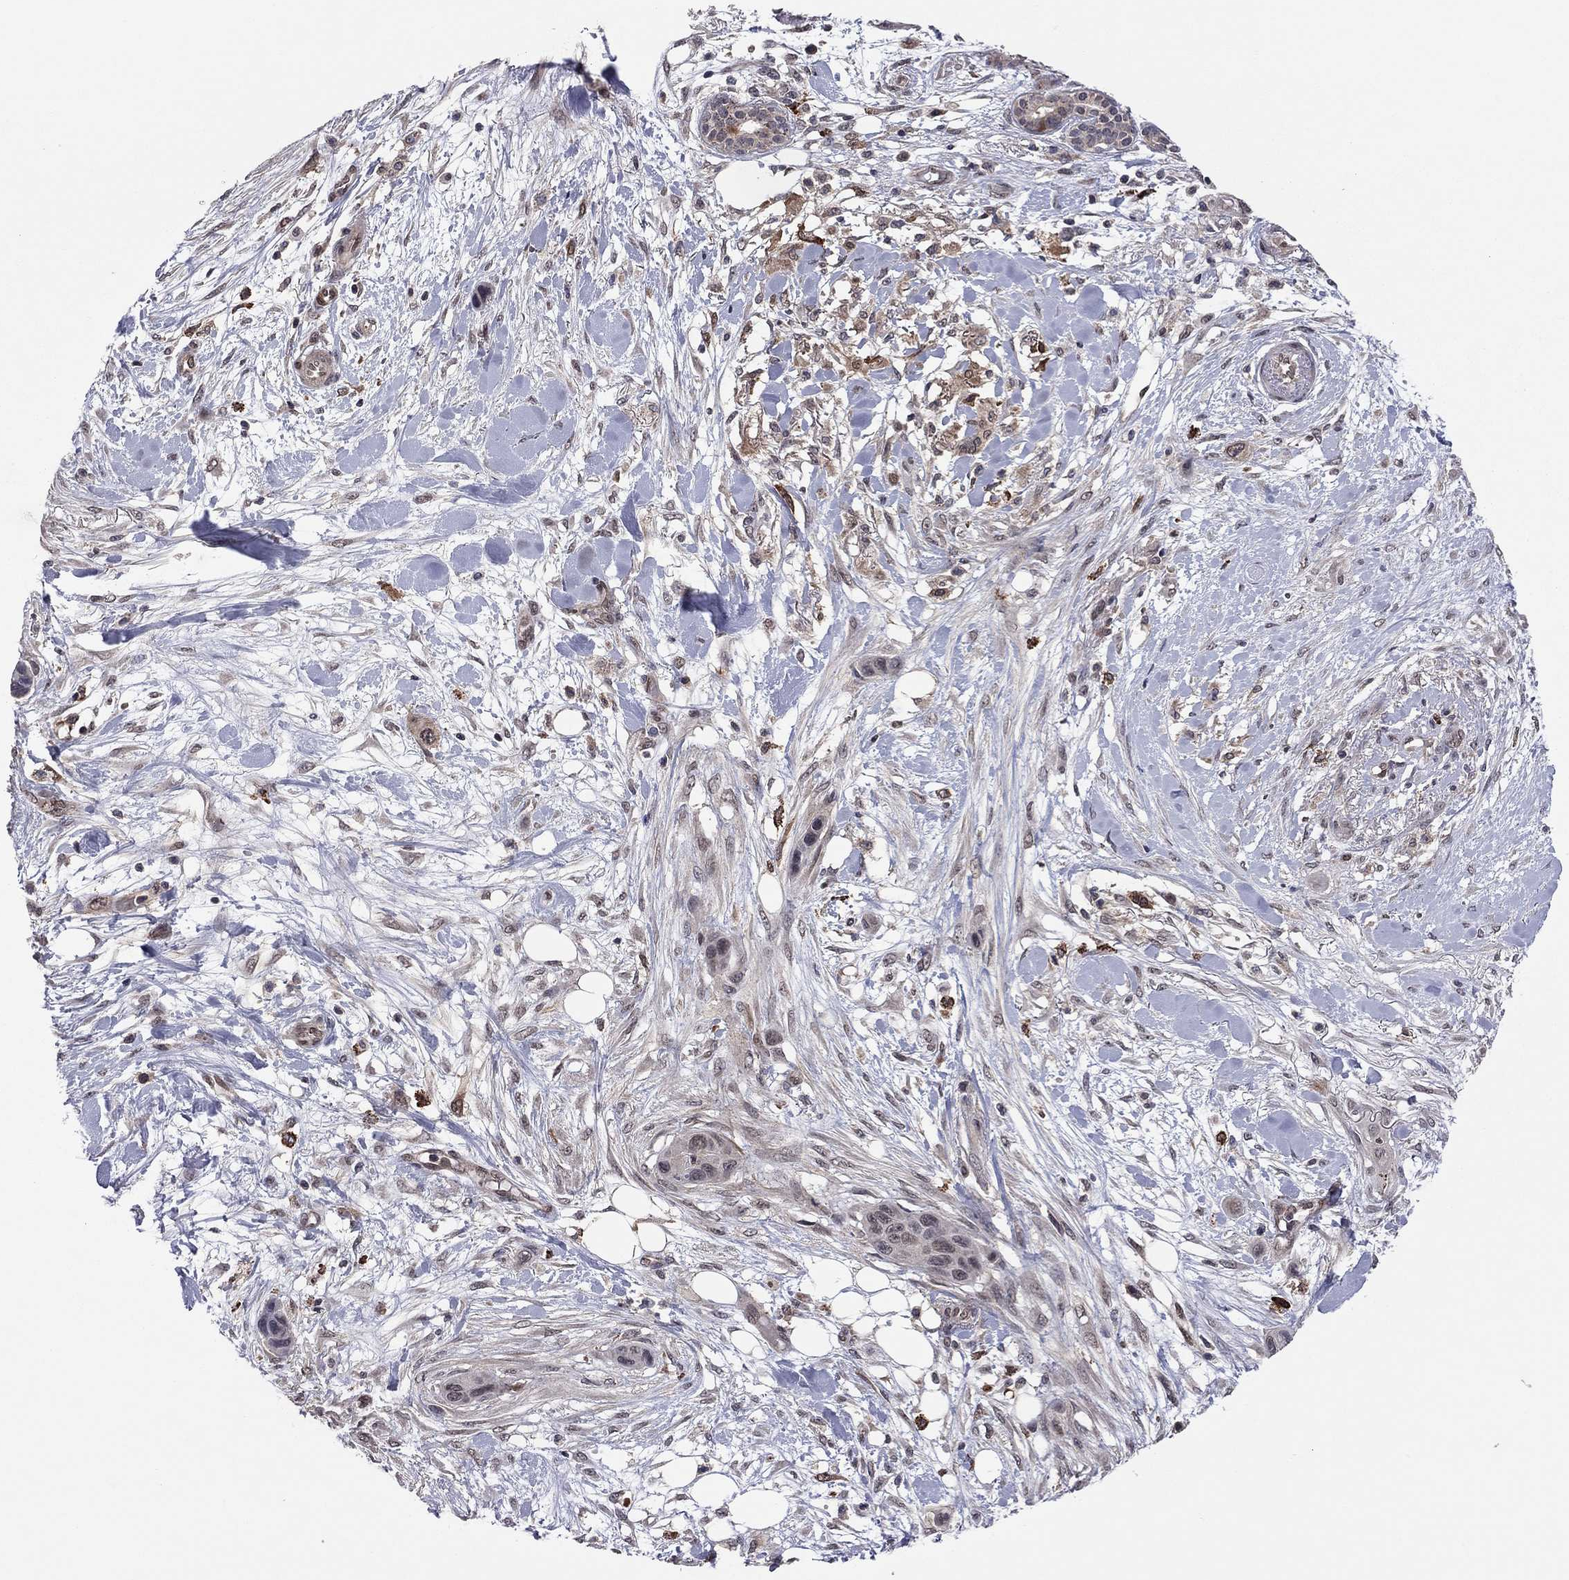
{"staining": {"intensity": "strong", "quantity": "<25%", "location": "cytoplasmic/membranous"}, "tissue": "skin cancer", "cell_type": "Tumor cells", "image_type": "cancer", "snomed": [{"axis": "morphology", "description": "Squamous cell carcinoma, NOS"}, {"axis": "topography", "description": "Skin"}], "caption": "Protein staining reveals strong cytoplasmic/membranous positivity in about <25% of tumor cells in skin cancer (squamous cell carcinoma).", "gene": "GPAA1", "patient": {"sex": "male", "age": 79}}